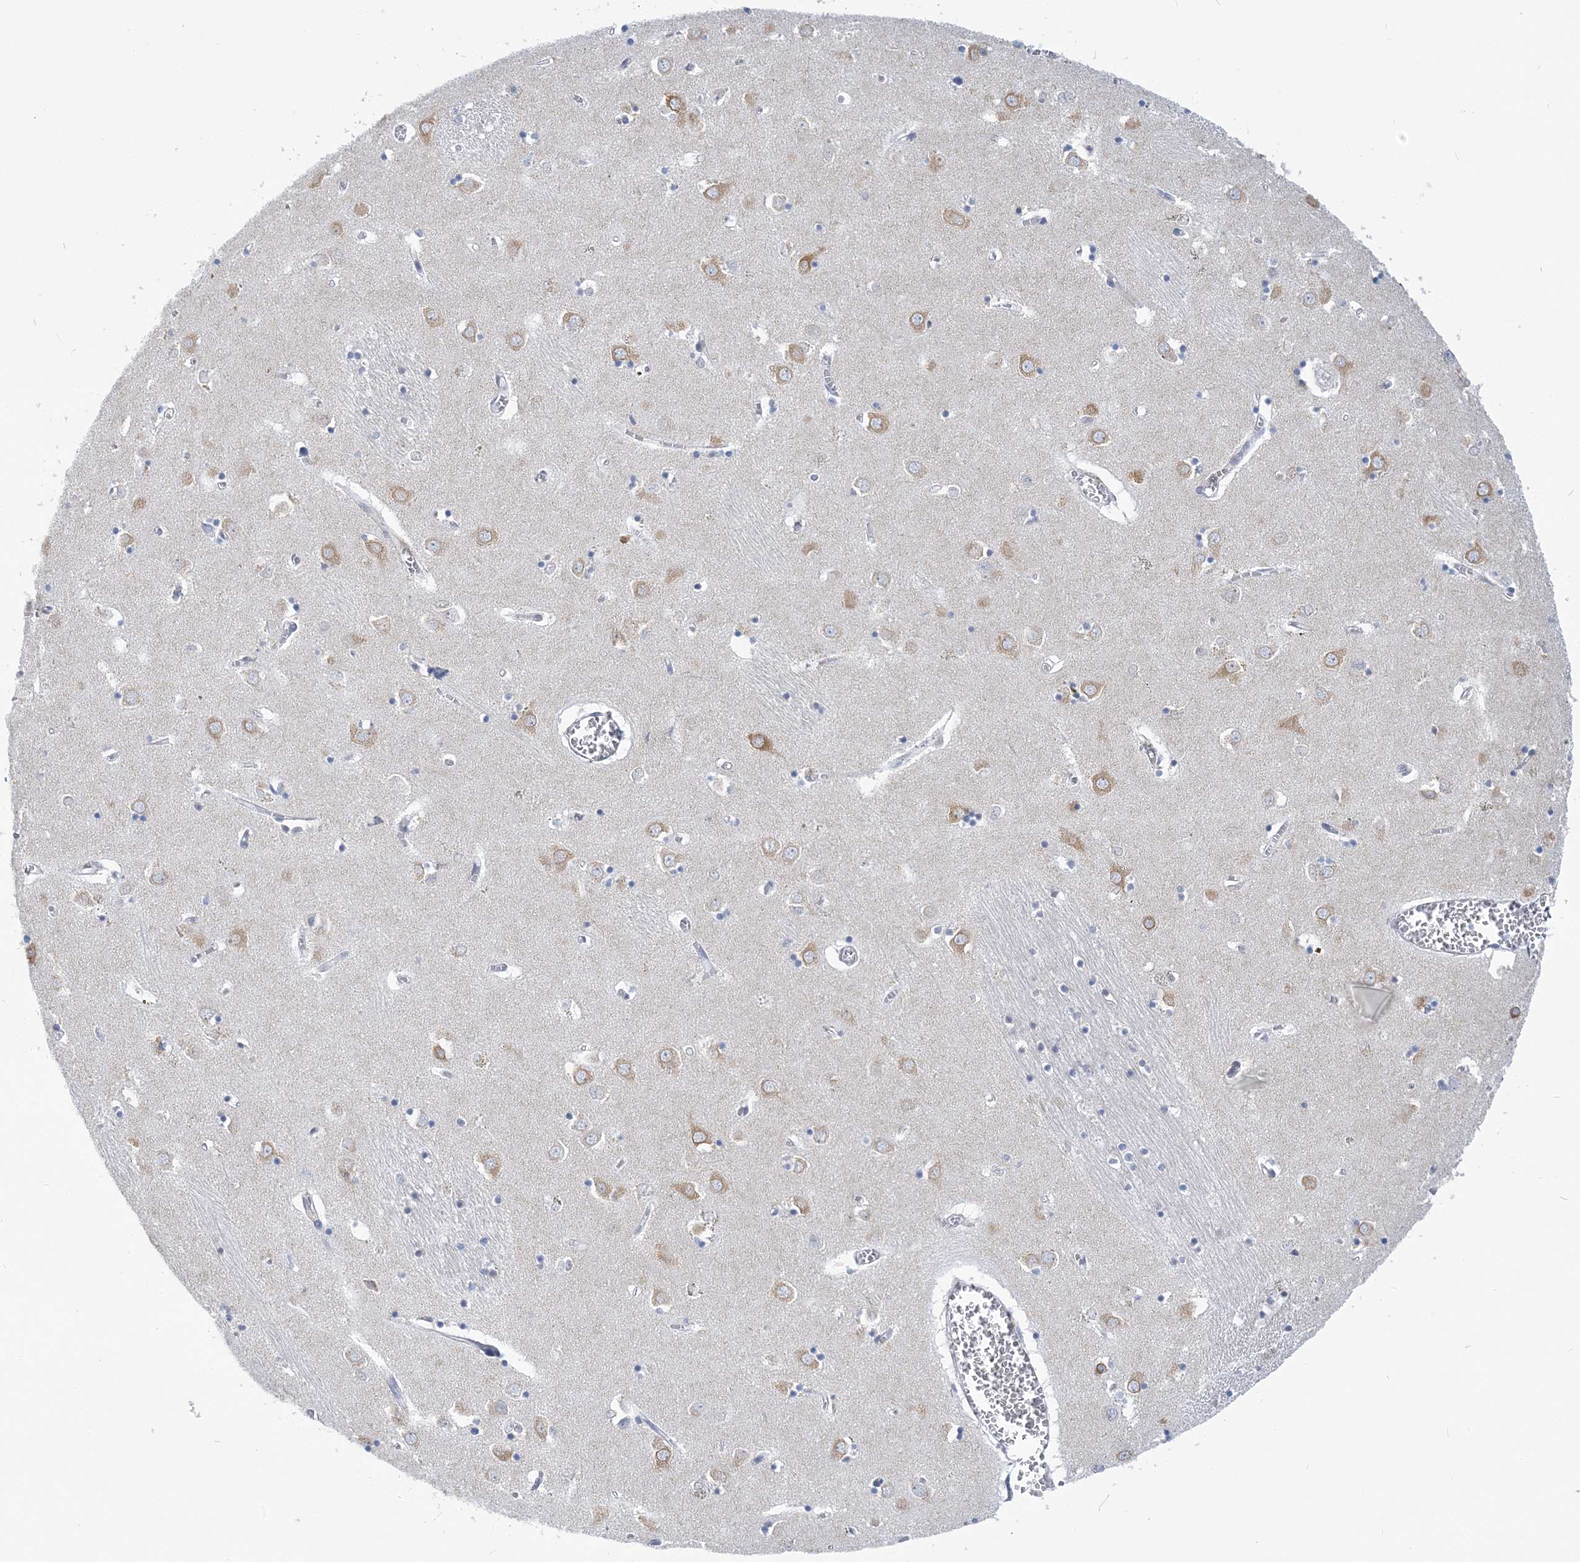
{"staining": {"intensity": "negative", "quantity": "none", "location": "none"}, "tissue": "caudate", "cell_type": "Glial cells", "image_type": "normal", "snomed": [{"axis": "morphology", "description": "Normal tissue, NOS"}, {"axis": "topography", "description": "Lateral ventricle wall"}], "caption": "Immunohistochemistry (IHC) photomicrograph of normal human caudate stained for a protein (brown), which displays no staining in glial cells.", "gene": "PLEKHG4B", "patient": {"sex": "male", "age": 70}}